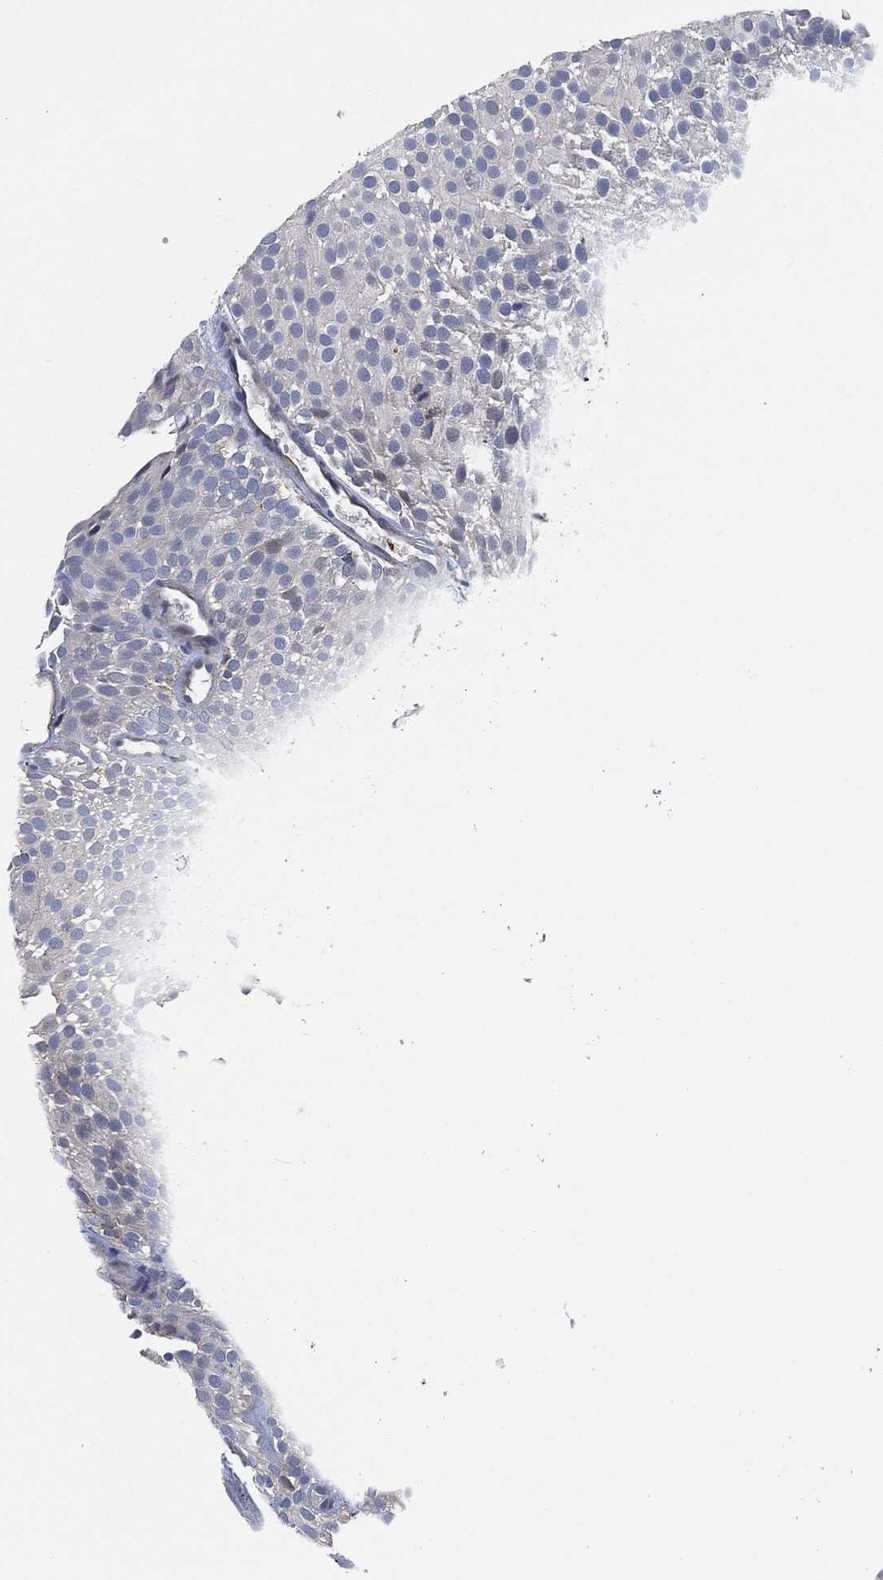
{"staining": {"intensity": "negative", "quantity": "none", "location": "none"}, "tissue": "urothelial cancer", "cell_type": "Tumor cells", "image_type": "cancer", "snomed": [{"axis": "morphology", "description": "Urothelial carcinoma, Low grade"}, {"axis": "topography", "description": "Urinary bladder"}], "caption": "There is no significant positivity in tumor cells of urothelial cancer.", "gene": "VSIG4", "patient": {"sex": "male", "age": 78}}